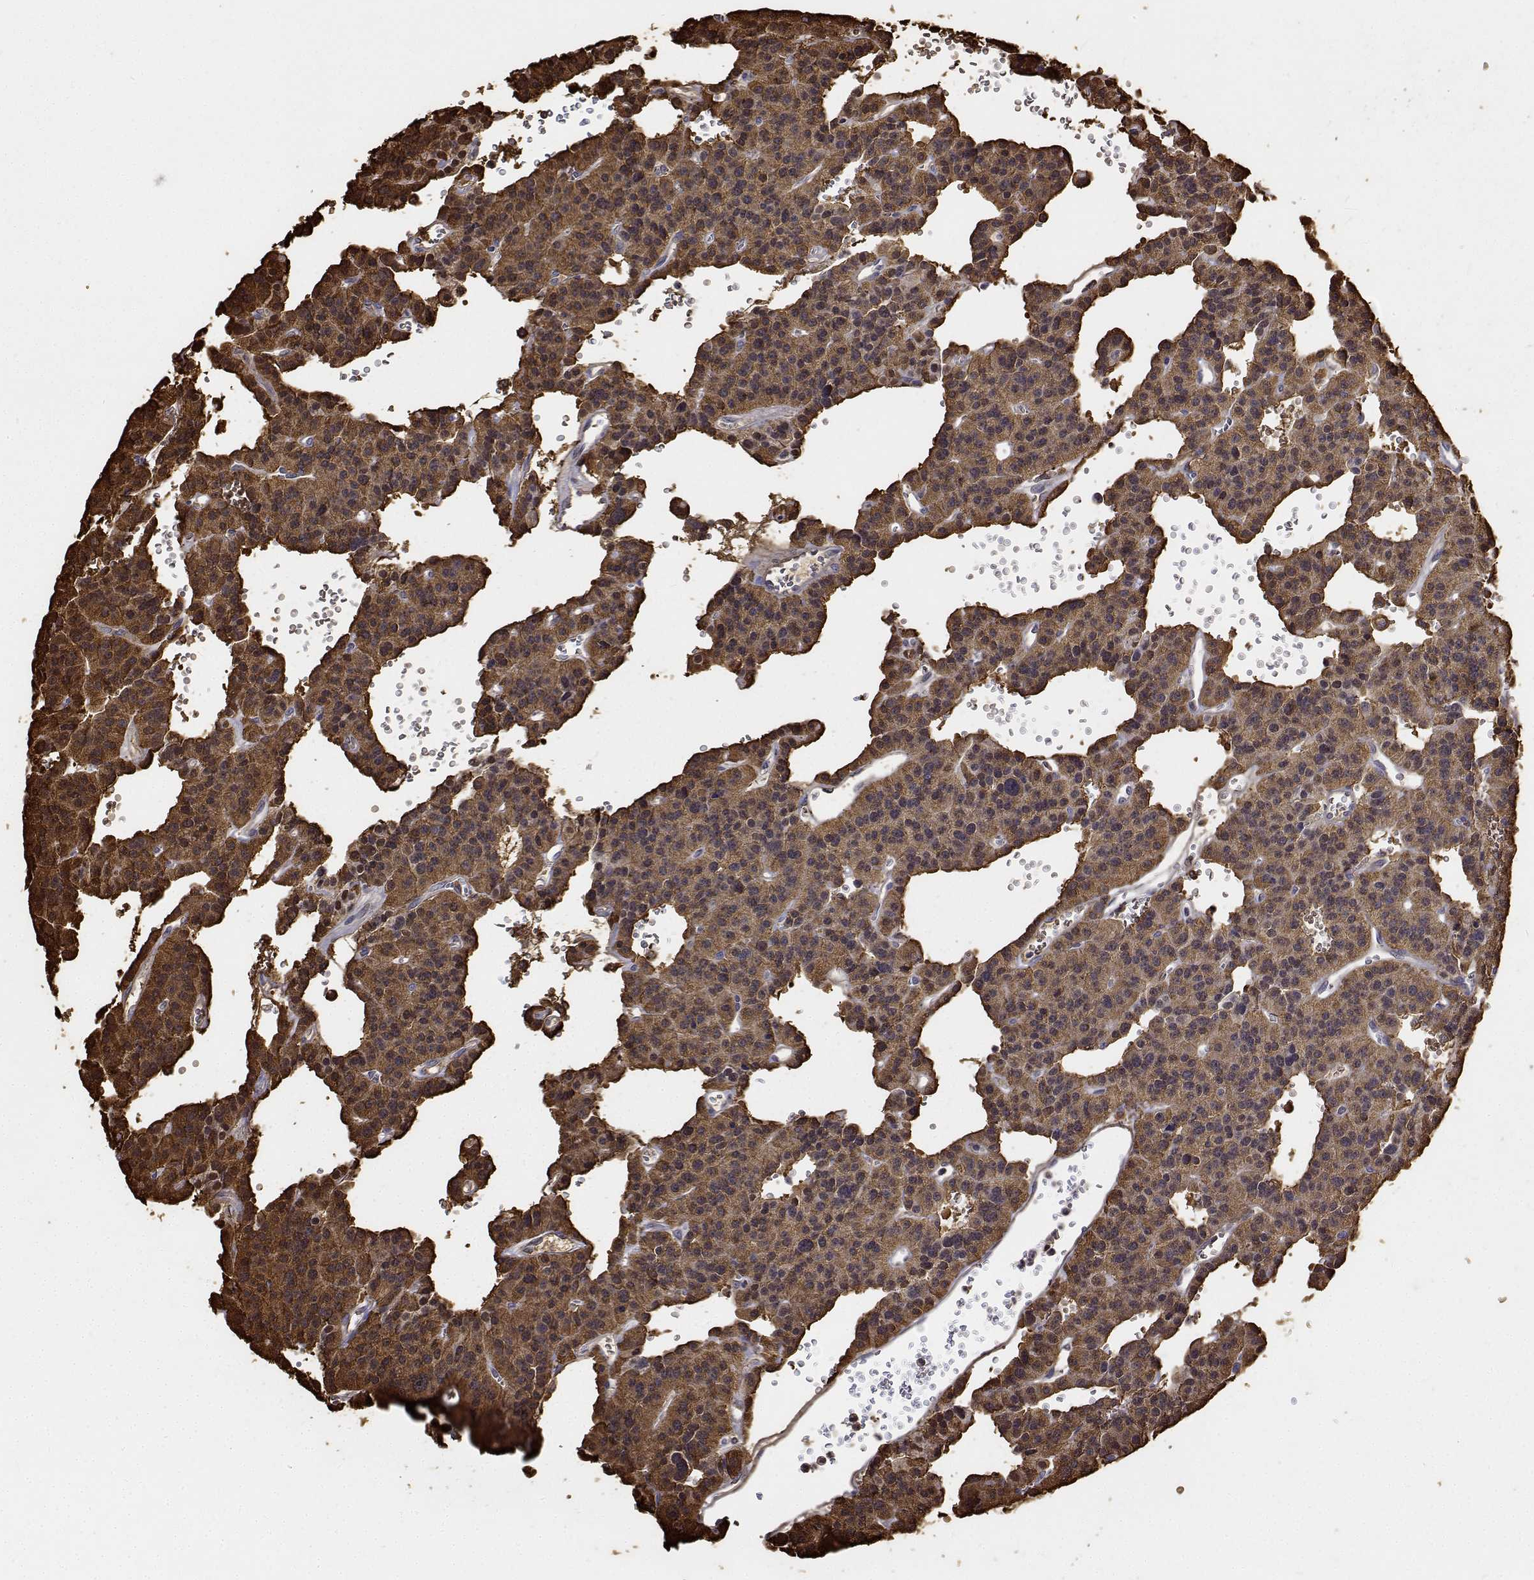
{"staining": {"intensity": "moderate", "quantity": ">75%", "location": "cytoplasmic/membranous"}, "tissue": "carcinoid", "cell_type": "Tumor cells", "image_type": "cancer", "snomed": [{"axis": "morphology", "description": "Carcinoid, malignant, NOS"}, {"axis": "topography", "description": "Lung"}], "caption": "Immunohistochemical staining of carcinoid (malignant) reveals moderate cytoplasmic/membranous protein expression in approximately >75% of tumor cells.", "gene": "PCID2", "patient": {"sex": "female", "age": 71}}